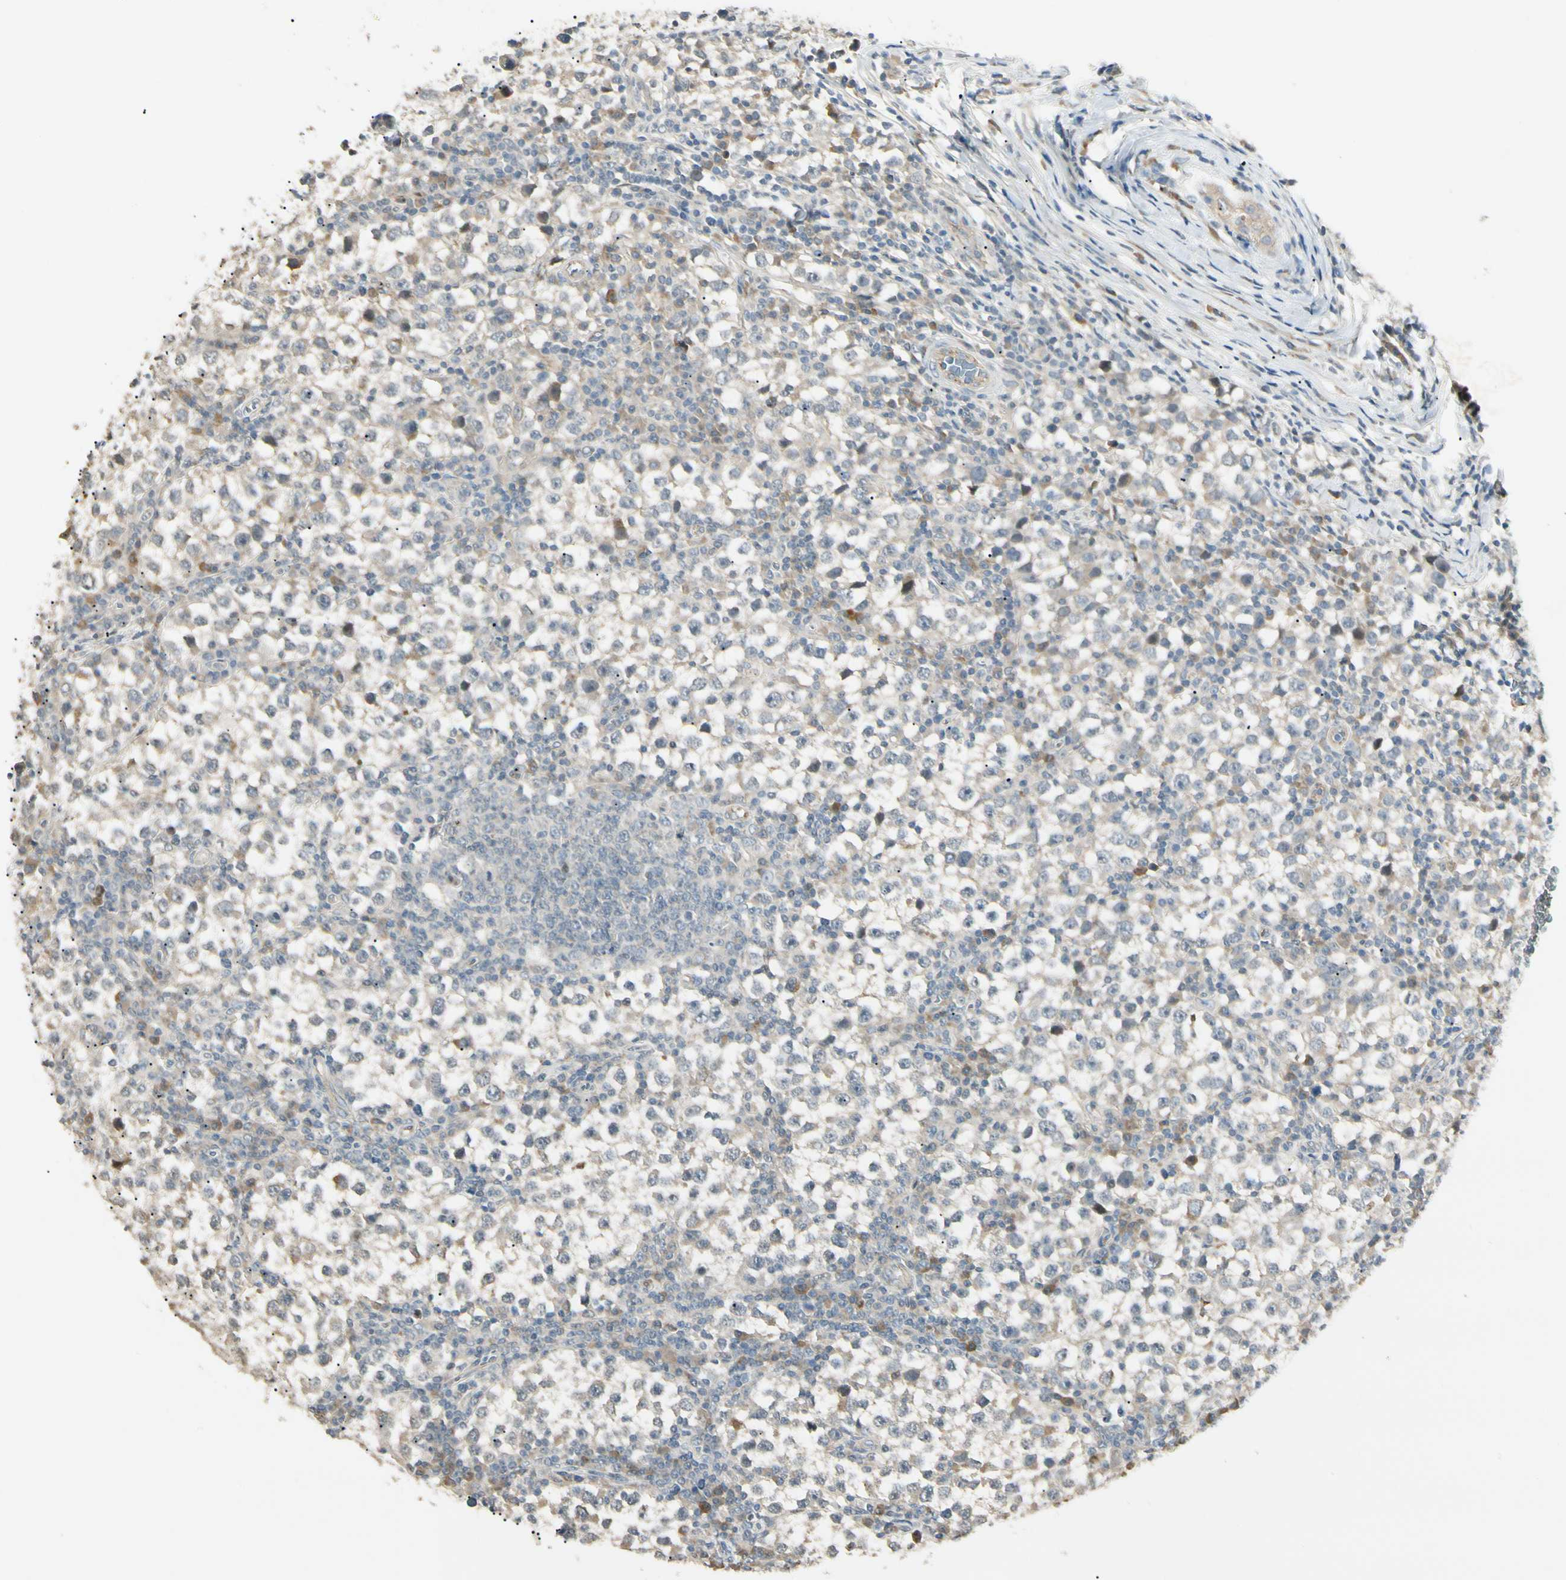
{"staining": {"intensity": "weak", "quantity": ">75%", "location": "cytoplasmic/membranous"}, "tissue": "testis cancer", "cell_type": "Tumor cells", "image_type": "cancer", "snomed": [{"axis": "morphology", "description": "Seminoma, NOS"}, {"axis": "topography", "description": "Testis"}], "caption": "Immunohistochemical staining of human testis cancer reveals weak cytoplasmic/membranous protein expression in about >75% of tumor cells.", "gene": "P3H2", "patient": {"sex": "male", "age": 65}}